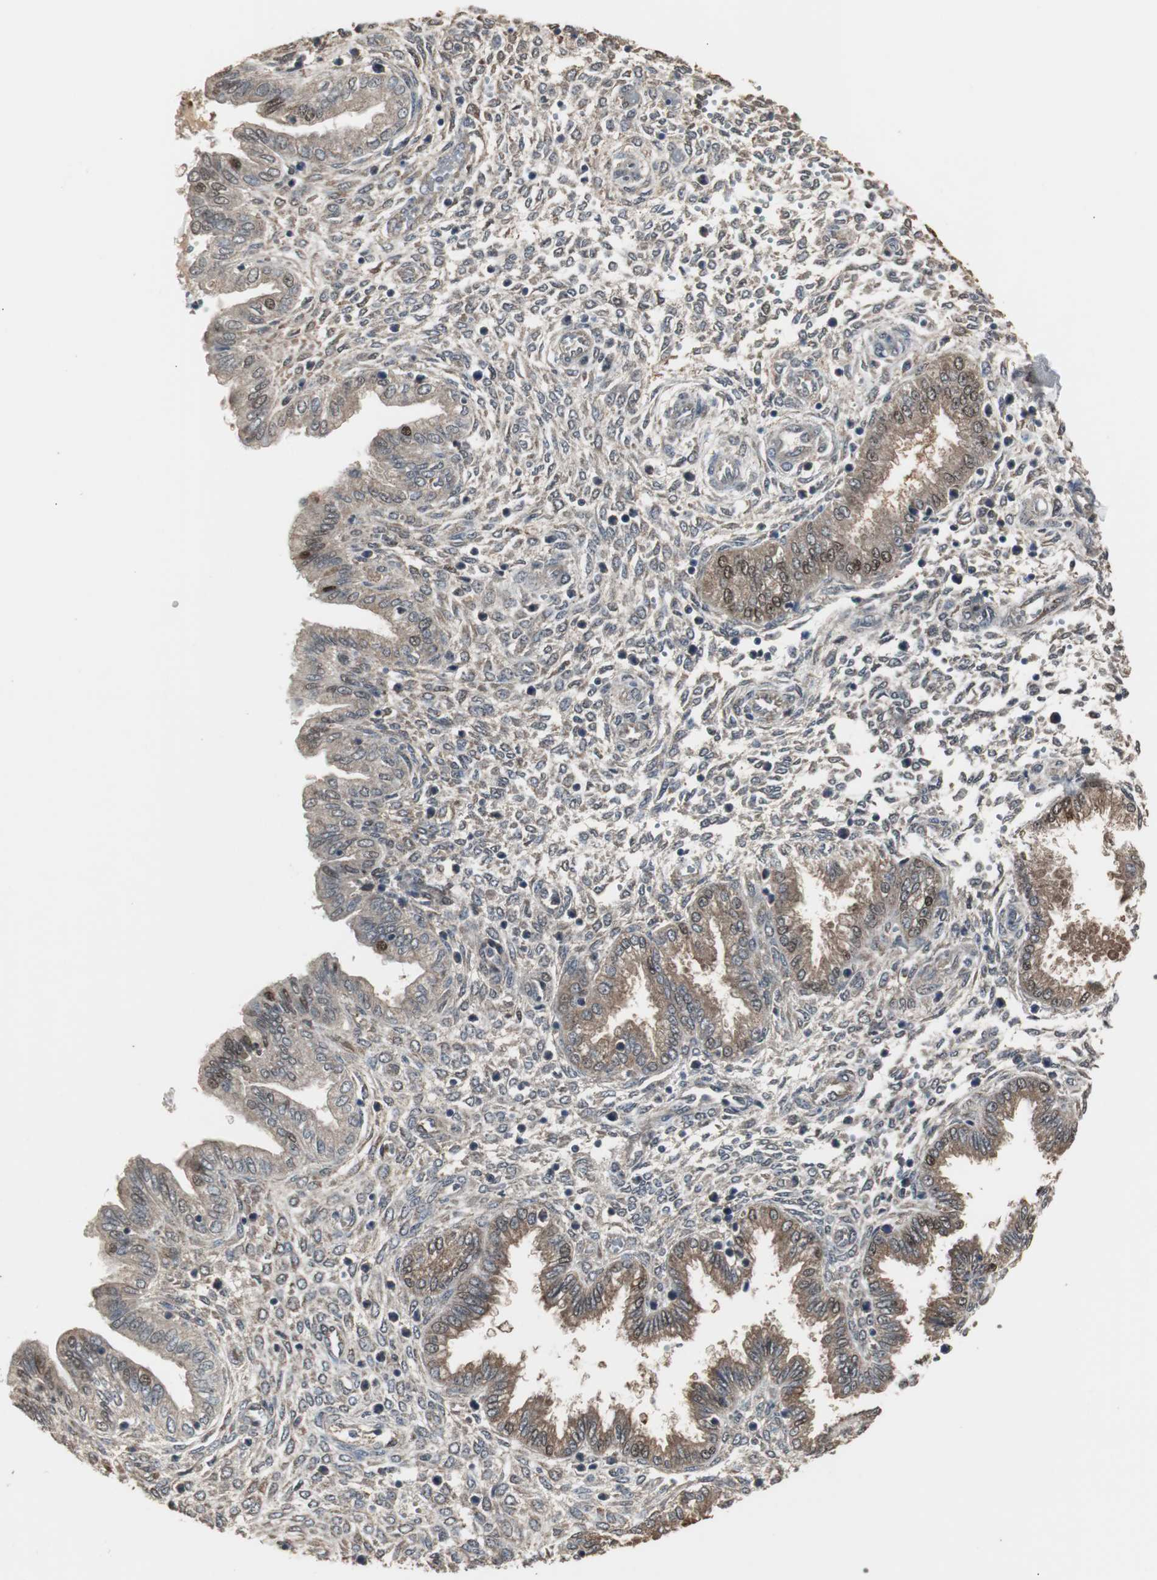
{"staining": {"intensity": "weak", "quantity": ">75%", "location": "cytoplasmic/membranous"}, "tissue": "endometrium", "cell_type": "Cells in endometrial stroma", "image_type": "normal", "snomed": [{"axis": "morphology", "description": "Normal tissue, NOS"}, {"axis": "topography", "description": "Endometrium"}], "caption": "IHC micrograph of normal human endometrium stained for a protein (brown), which displays low levels of weak cytoplasmic/membranous staining in about >75% of cells in endometrial stroma.", "gene": "HPRT1", "patient": {"sex": "female", "age": 33}}